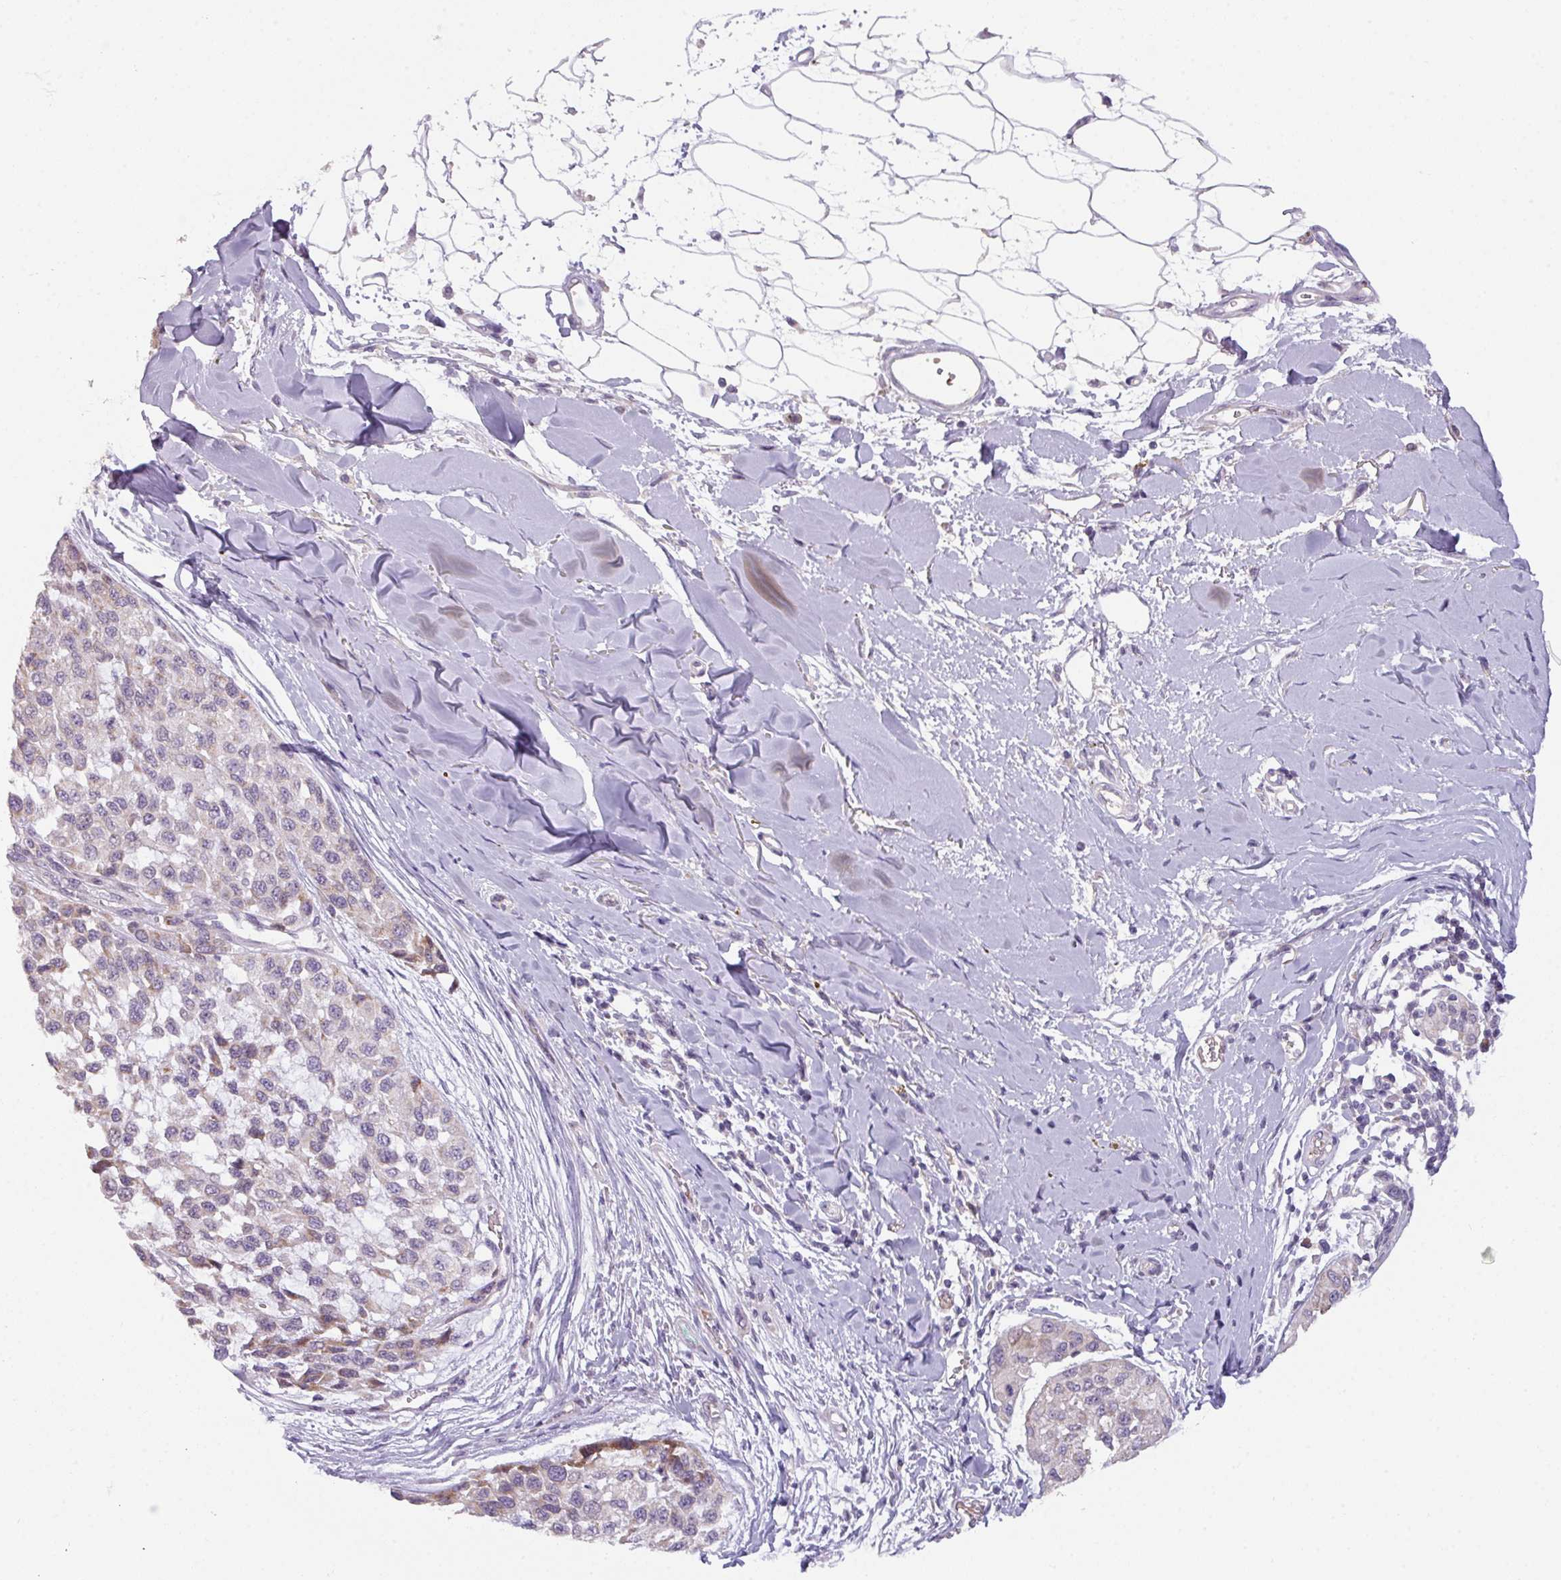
{"staining": {"intensity": "moderate", "quantity": "<25%", "location": "cytoplasmic/membranous"}, "tissue": "melanoma", "cell_type": "Tumor cells", "image_type": "cancer", "snomed": [{"axis": "morphology", "description": "Malignant melanoma, NOS"}, {"axis": "topography", "description": "Skin"}], "caption": "Tumor cells show low levels of moderate cytoplasmic/membranous positivity in approximately <25% of cells in melanoma.", "gene": "C2orf68", "patient": {"sex": "male", "age": 62}}